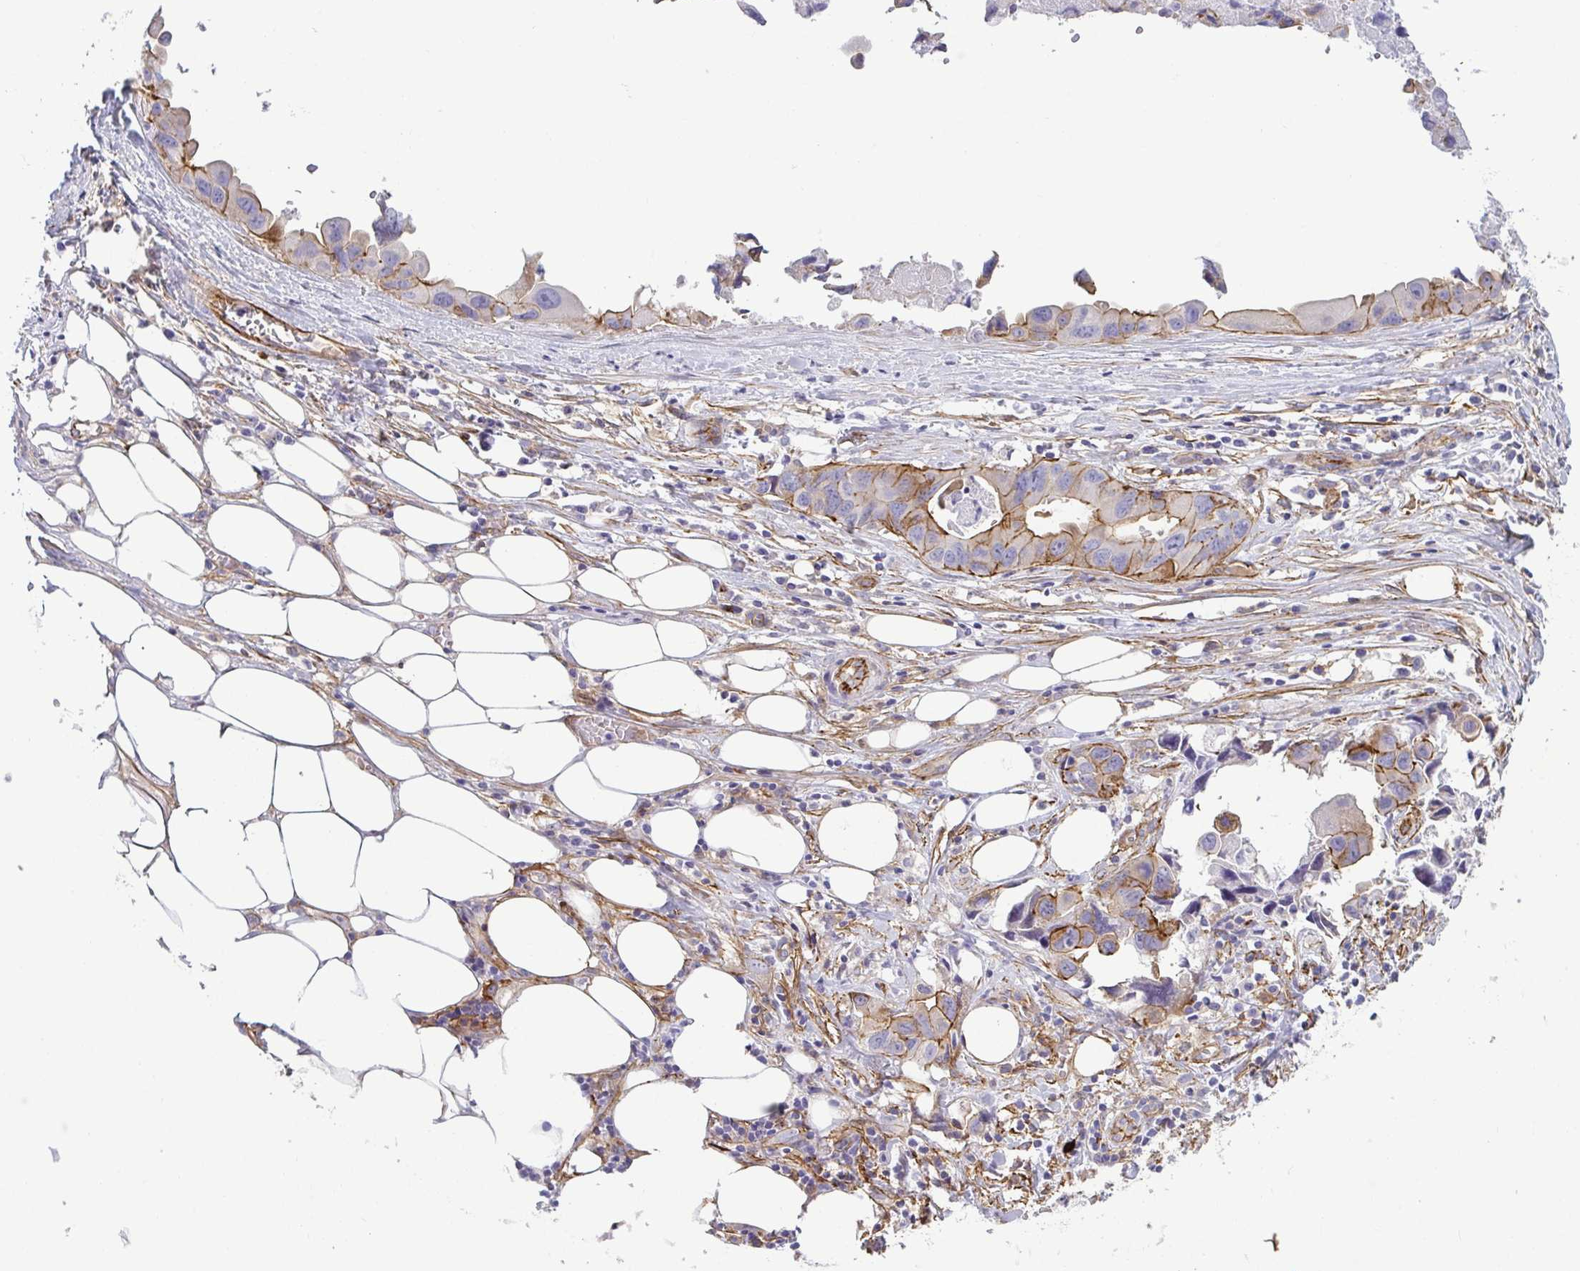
{"staining": {"intensity": "weak", "quantity": "25%-75%", "location": "cytoplasmic/membranous"}, "tissue": "lung cancer", "cell_type": "Tumor cells", "image_type": "cancer", "snomed": [{"axis": "morphology", "description": "Adenocarcinoma, NOS"}, {"axis": "topography", "description": "Lymph node"}, {"axis": "topography", "description": "Lung"}], "caption": "A low amount of weak cytoplasmic/membranous positivity is identified in about 25%-75% of tumor cells in lung cancer (adenocarcinoma) tissue. The protein of interest is shown in brown color, while the nuclei are stained blue.", "gene": "LIMA1", "patient": {"sex": "male", "age": 64}}